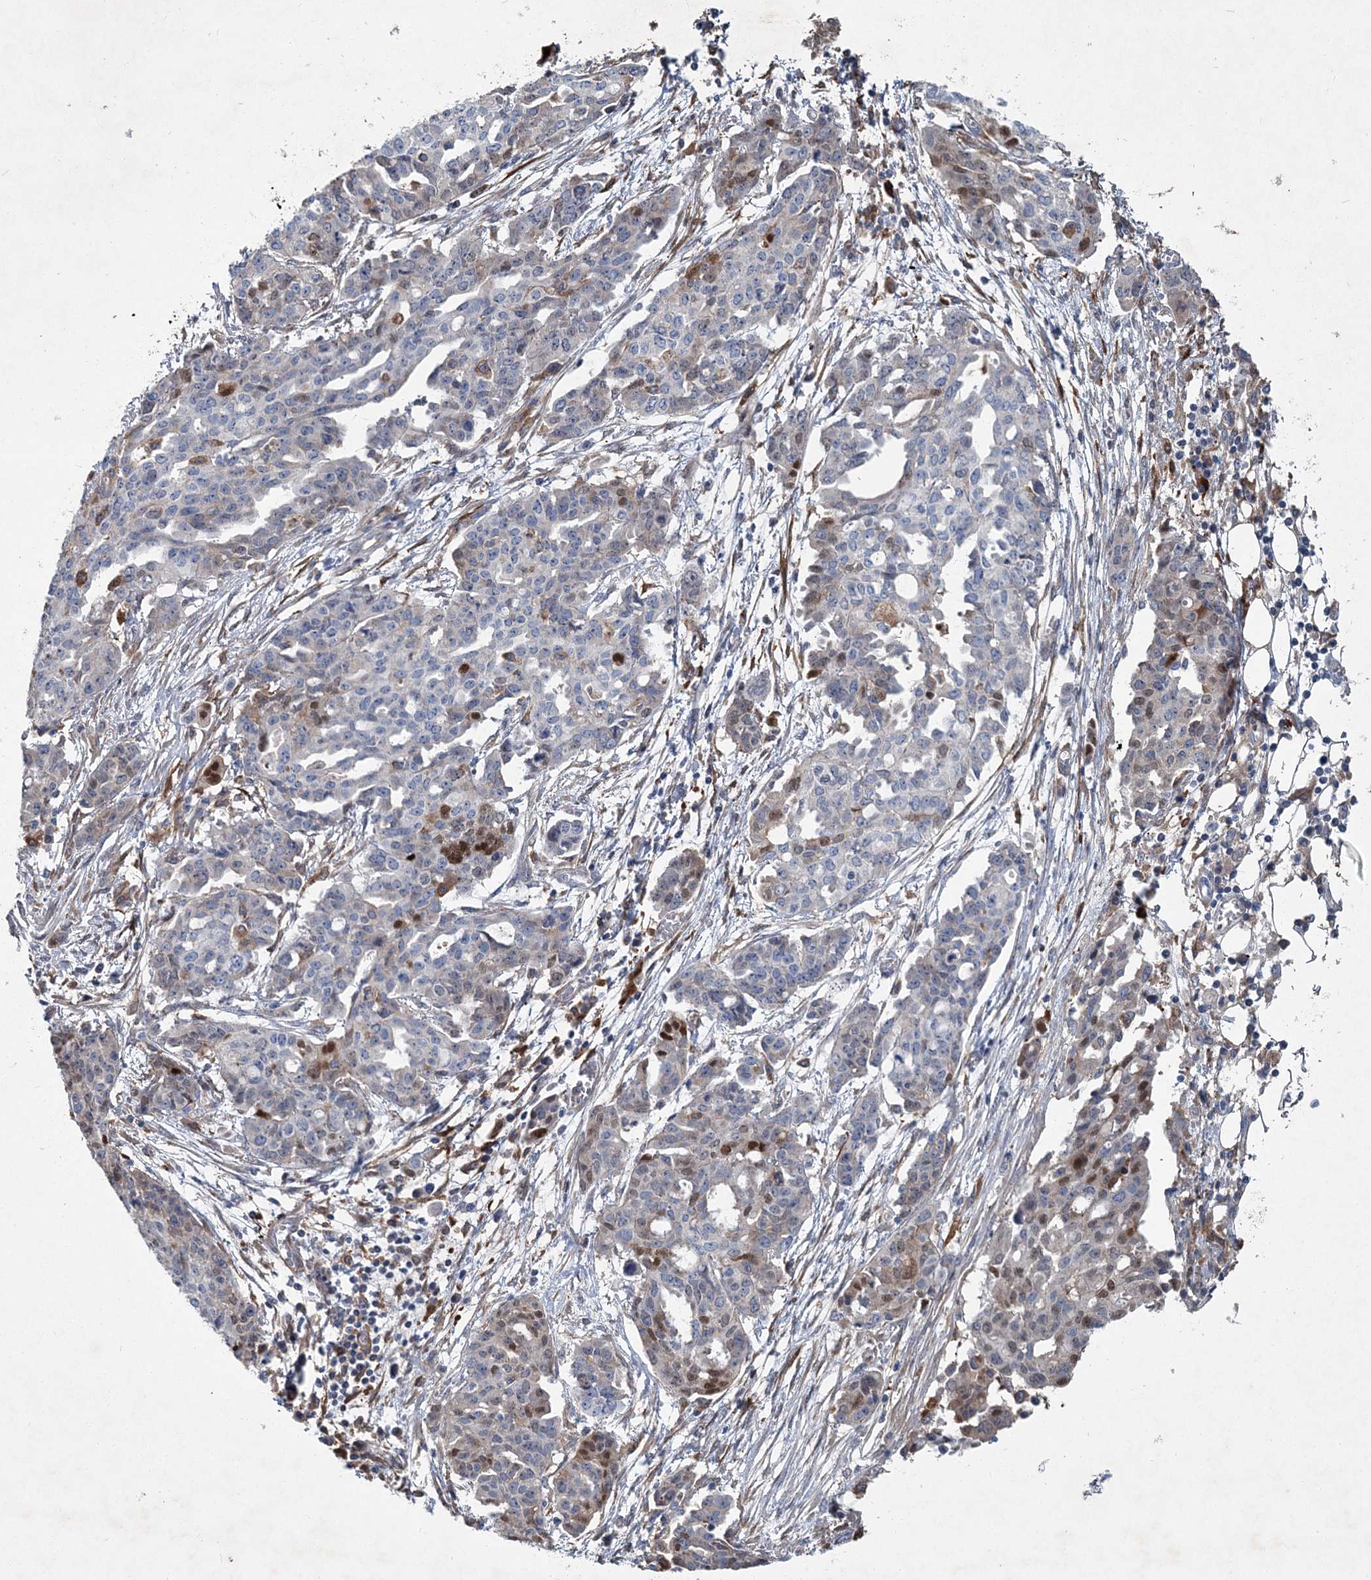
{"staining": {"intensity": "strong", "quantity": "<25%", "location": "nuclear"}, "tissue": "ovarian cancer", "cell_type": "Tumor cells", "image_type": "cancer", "snomed": [{"axis": "morphology", "description": "Cystadenocarcinoma, serous, NOS"}, {"axis": "topography", "description": "Soft tissue"}, {"axis": "topography", "description": "Ovary"}], "caption": "The image demonstrates a brown stain indicating the presence of a protein in the nuclear of tumor cells in serous cystadenocarcinoma (ovarian). (Brightfield microscopy of DAB IHC at high magnification).", "gene": "SPOPL", "patient": {"sex": "female", "age": 57}}